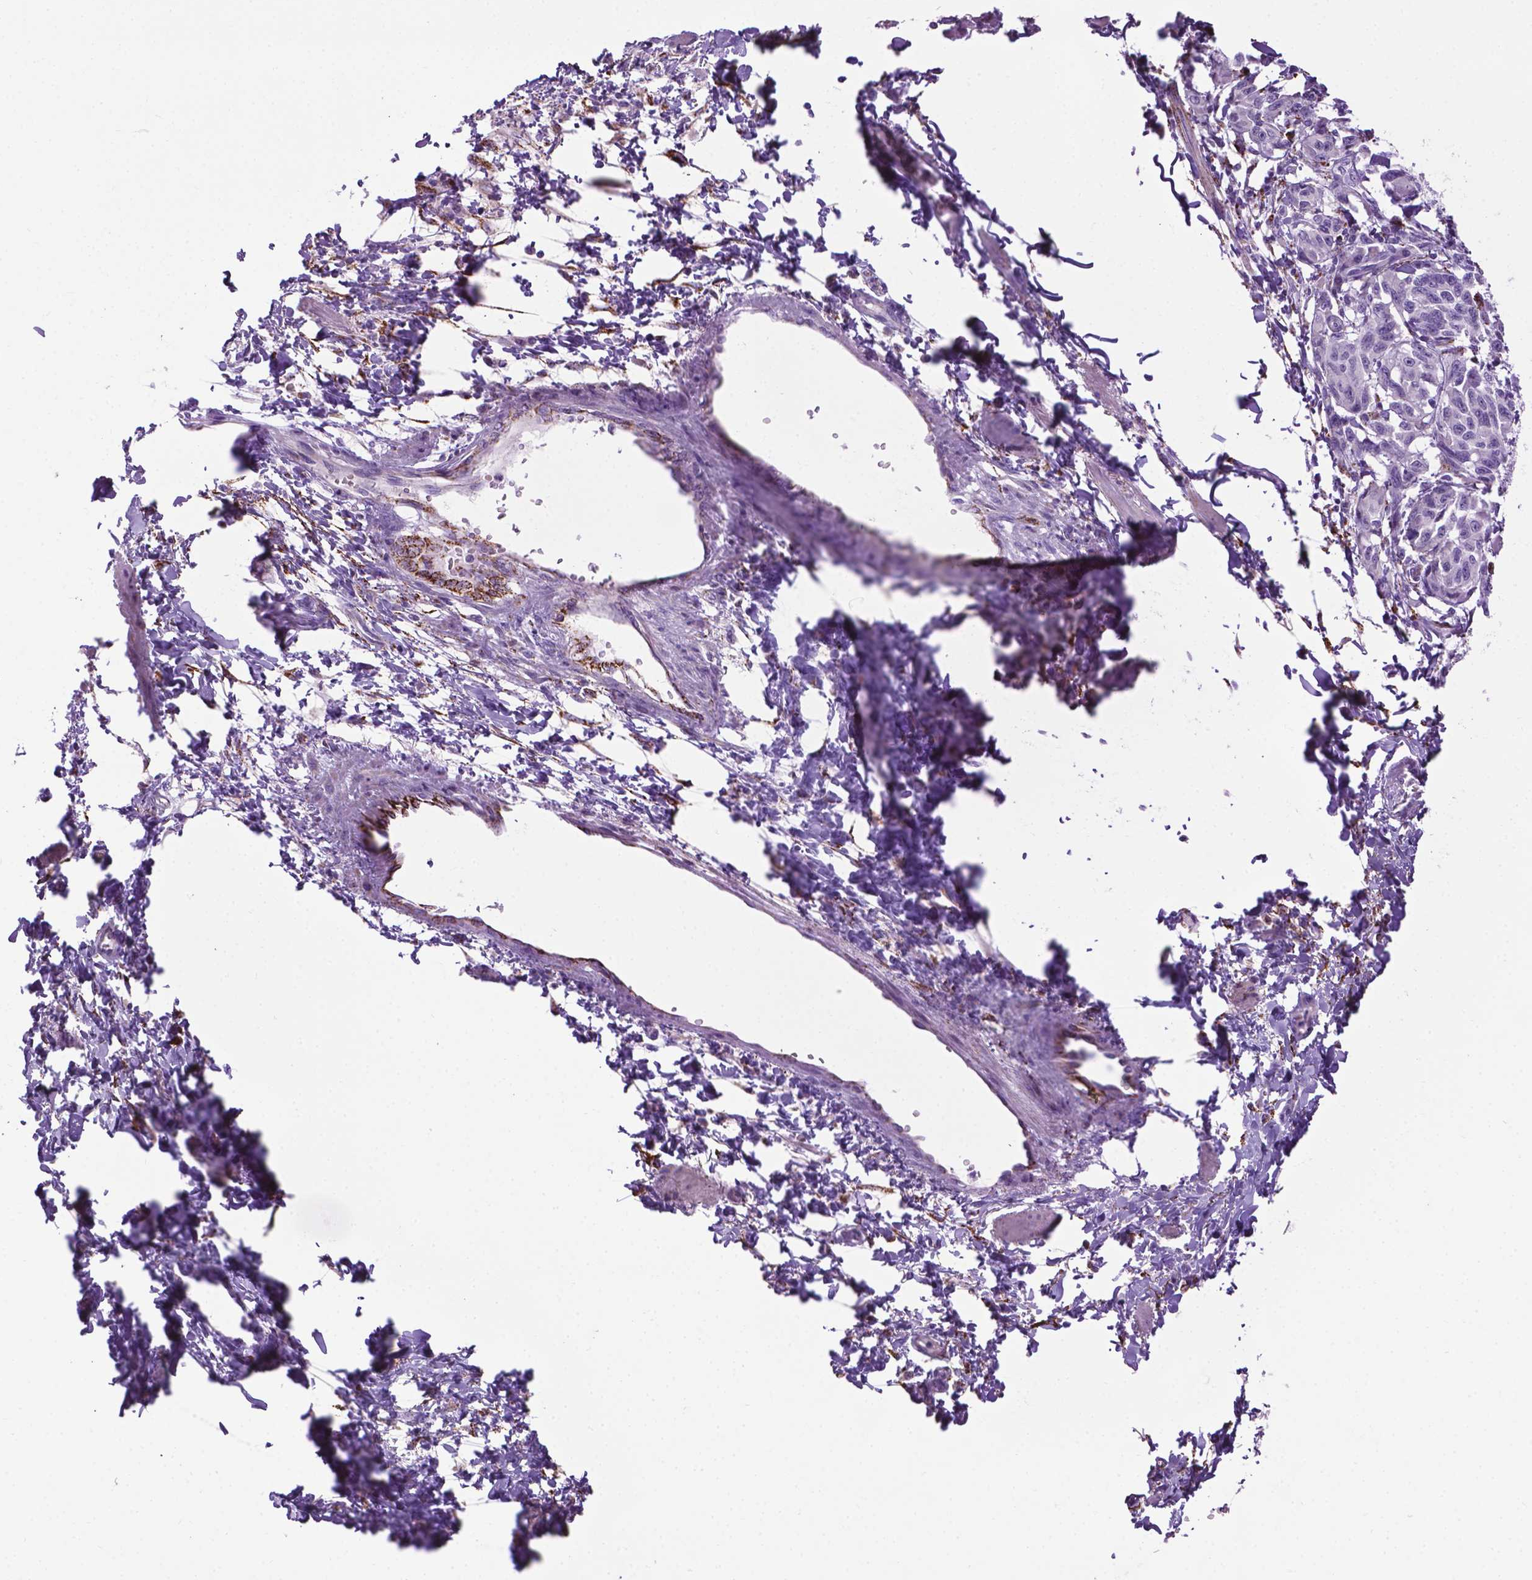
{"staining": {"intensity": "negative", "quantity": "none", "location": "none"}, "tissue": "melanoma", "cell_type": "Tumor cells", "image_type": "cancer", "snomed": [{"axis": "morphology", "description": "Malignant melanoma, NOS"}, {"axis": "topography", "description": "Vulva, labia, clitoris and Bartholin´s gland, NO"}], "caption": "A photomicrograph of human malignant melanoma is negative for staining in tumor cells.", "gene": "TMEM132E", "patient": {"sex": "female", "age": 75}}